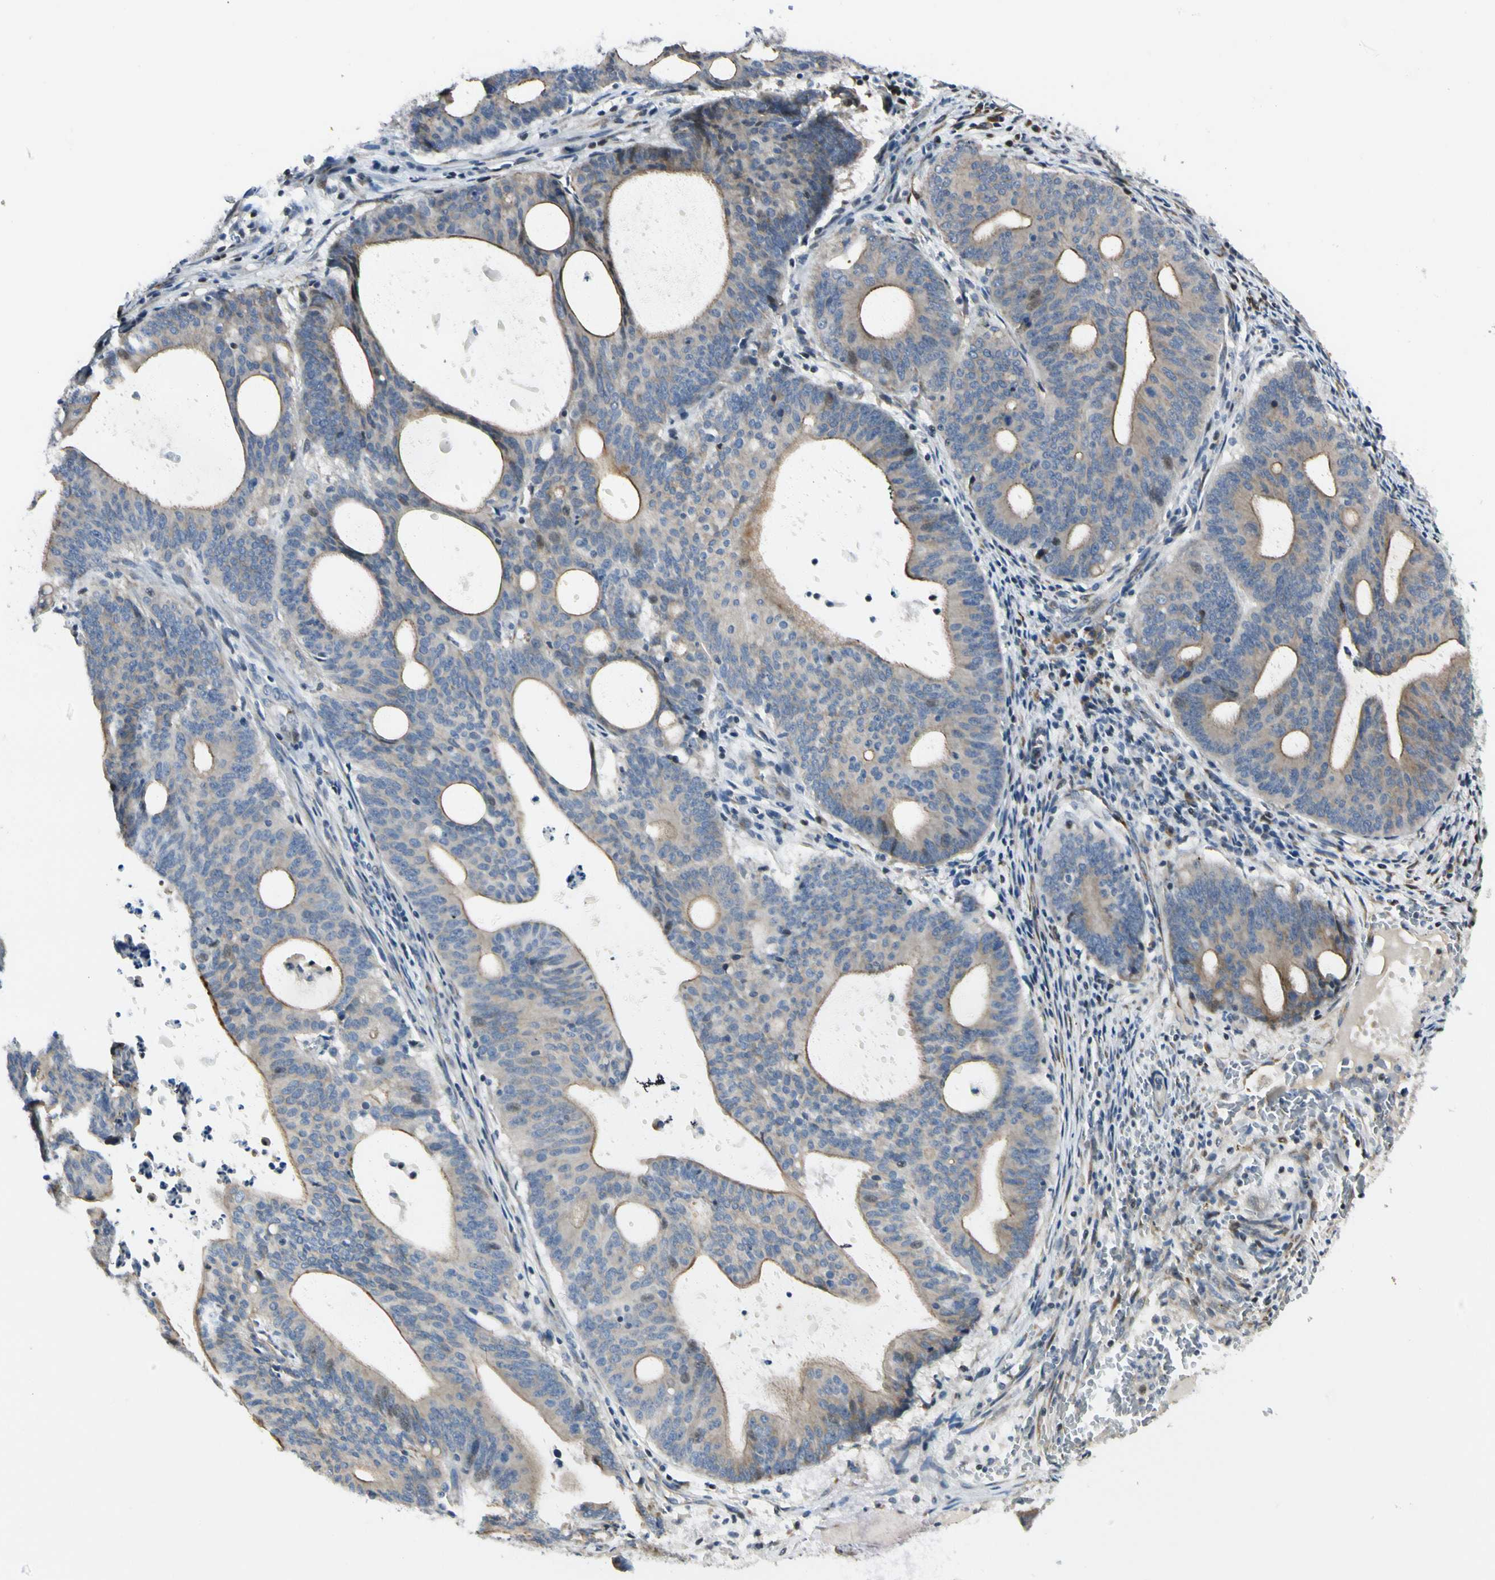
{"staining": {"intensity": "weak", "quantity": "25%-75%", "location": "cytoplasmic/membranous"}, "tissue": "endometrial cancer", "cell_type": "Tumor cells", "image_type": "cancer", "snomed": [{"axis": "morphology", "description": "Adenocarcinoma, NOS"}, {"axis": "topography", "description": "Uterus"}], "caption": "Brown immunohistochemical staining in endometrial cancer (adenocarcinoma) displays weak cytoplasmic/membranous positivity in about 25%-75% of tumor cells.", "gene": "NPDC1", "patient": {"sex": "female", "age": 83}}